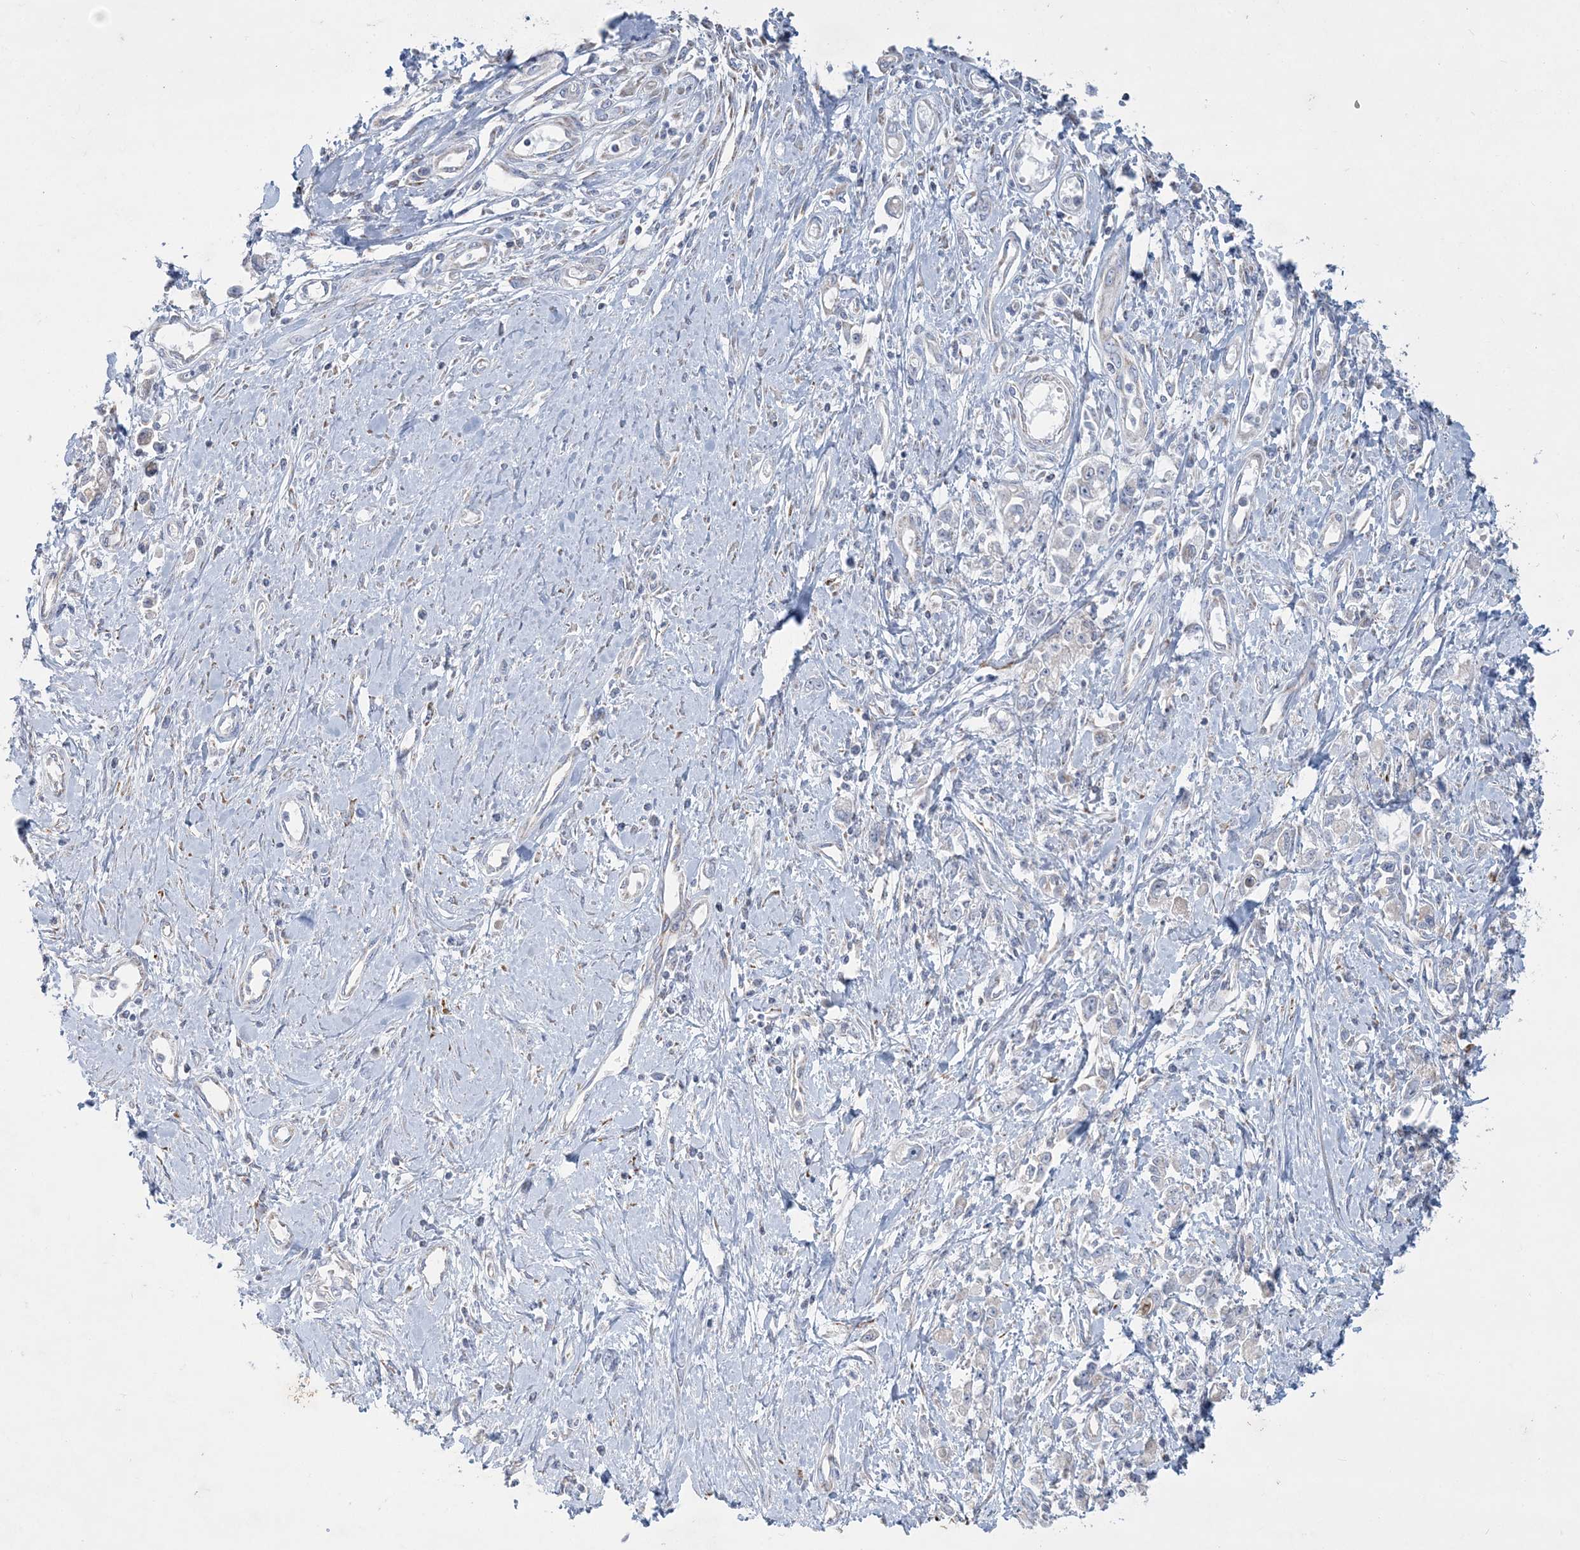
{"staining": {"intensity": "negative", "quantity": "none", "location": "none"}, "tissue": "stomach cancer", "cell_type": "Tumor cells", "image_type": "cancer", "snomed": [{"axis": "morphology", "description": "Adenocarcinoma, NOS"}, {"axis": "topography", "description": "Stomach"}], "caption": "Tumor cells are negative for protein expression in human adenocarcinoma (stomach).", "gene": "TBC1D7", "patient": {"sex": "female", "age": 76}}